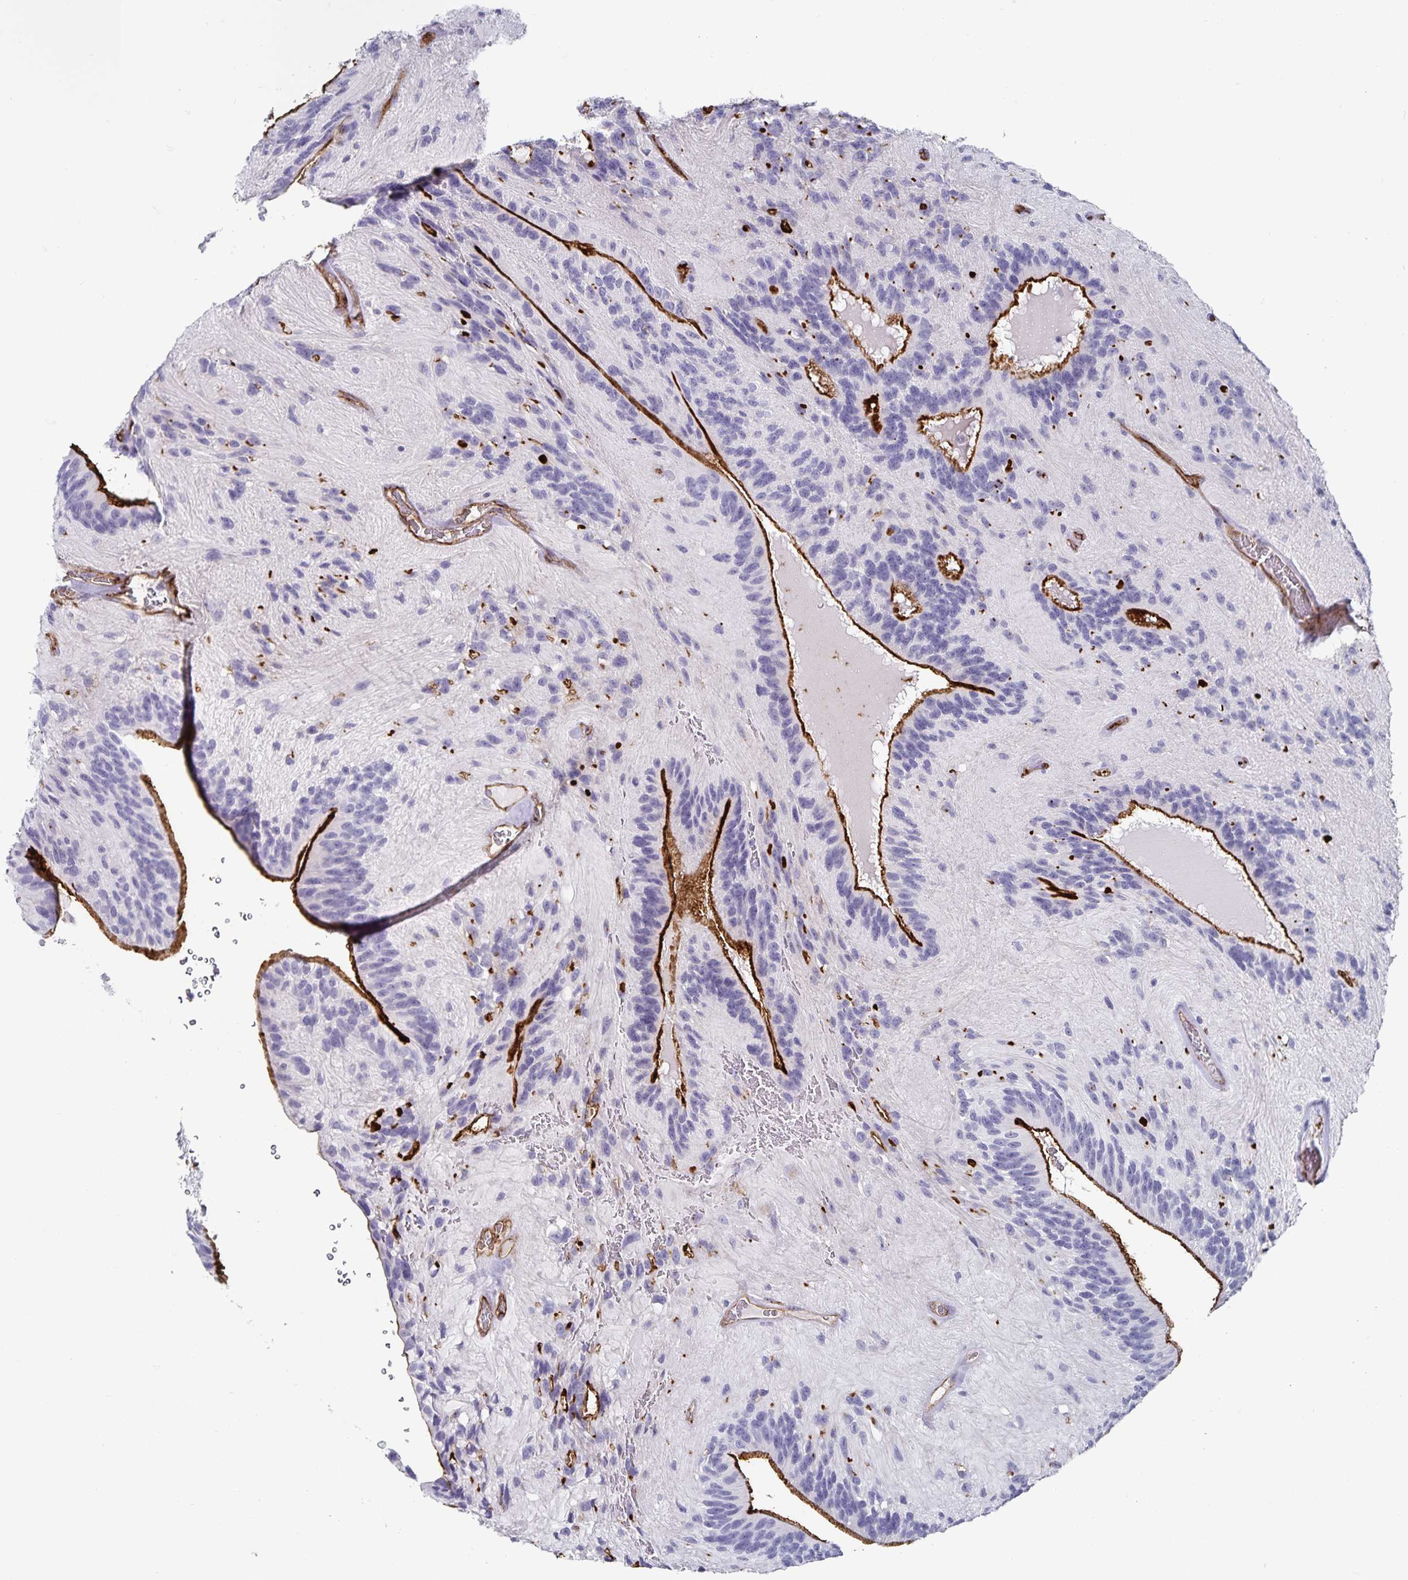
{"staining": {"intensity": "negative", "quantity": "none", "location": "none"}, "tissue": "glioma", "cell_type": "Tumor cells", "image_type": "cancer", "snomed": [{"axis": "morphology", "description": "Glioma, malignant, Low grade"}, {"axis": "topography", "description": "Brain"}], "caption": "There is no significant expression in tumor cells of glioma. The staining was performed using DAB (3,3'-diaminobenzidine) to visualize the protein expression in brown, while the nuclei were stained in blue with hematoxylin (Magnification: 20x).", "gene": "PODXL", "patient": {"sex": "male", "age": 31}}